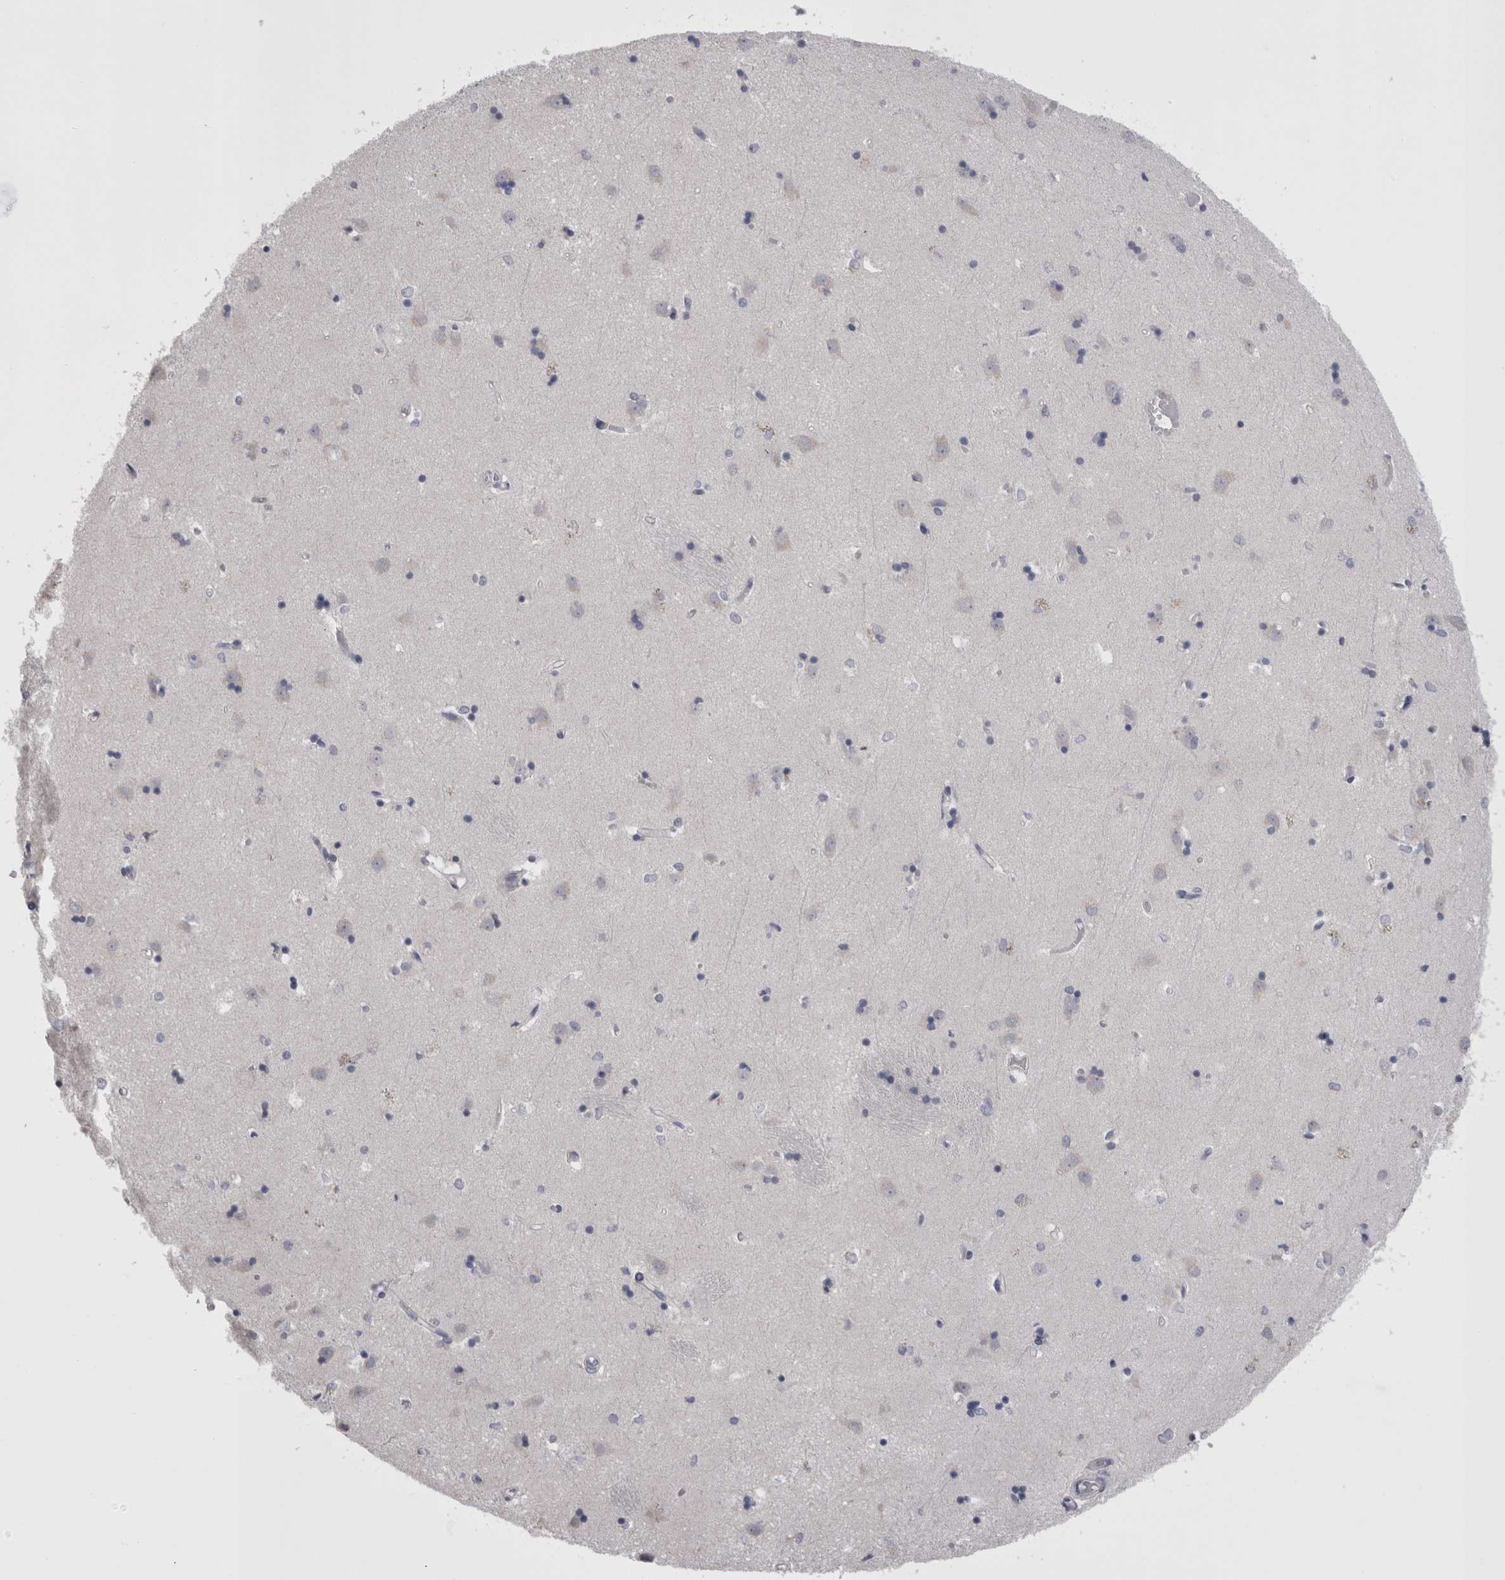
{"staining": {"intensity": "negative", "quantity": "none", "location": "none"}, "tissue": "caudate", "cell_type": "Glial cells", "image_type": "normal", "snomed": [{"axis": "morphology", "description": "Normal tissue, NOS"}, {"axis": "topography", "description": "Lateral ventricle wall"}], "caption": "Unremarkable caudate was stained to show a protein in brown. There is no significant expression in glial cells.", "gene": "CDHR5", "patient": {"sex": "male", "age": 45}}